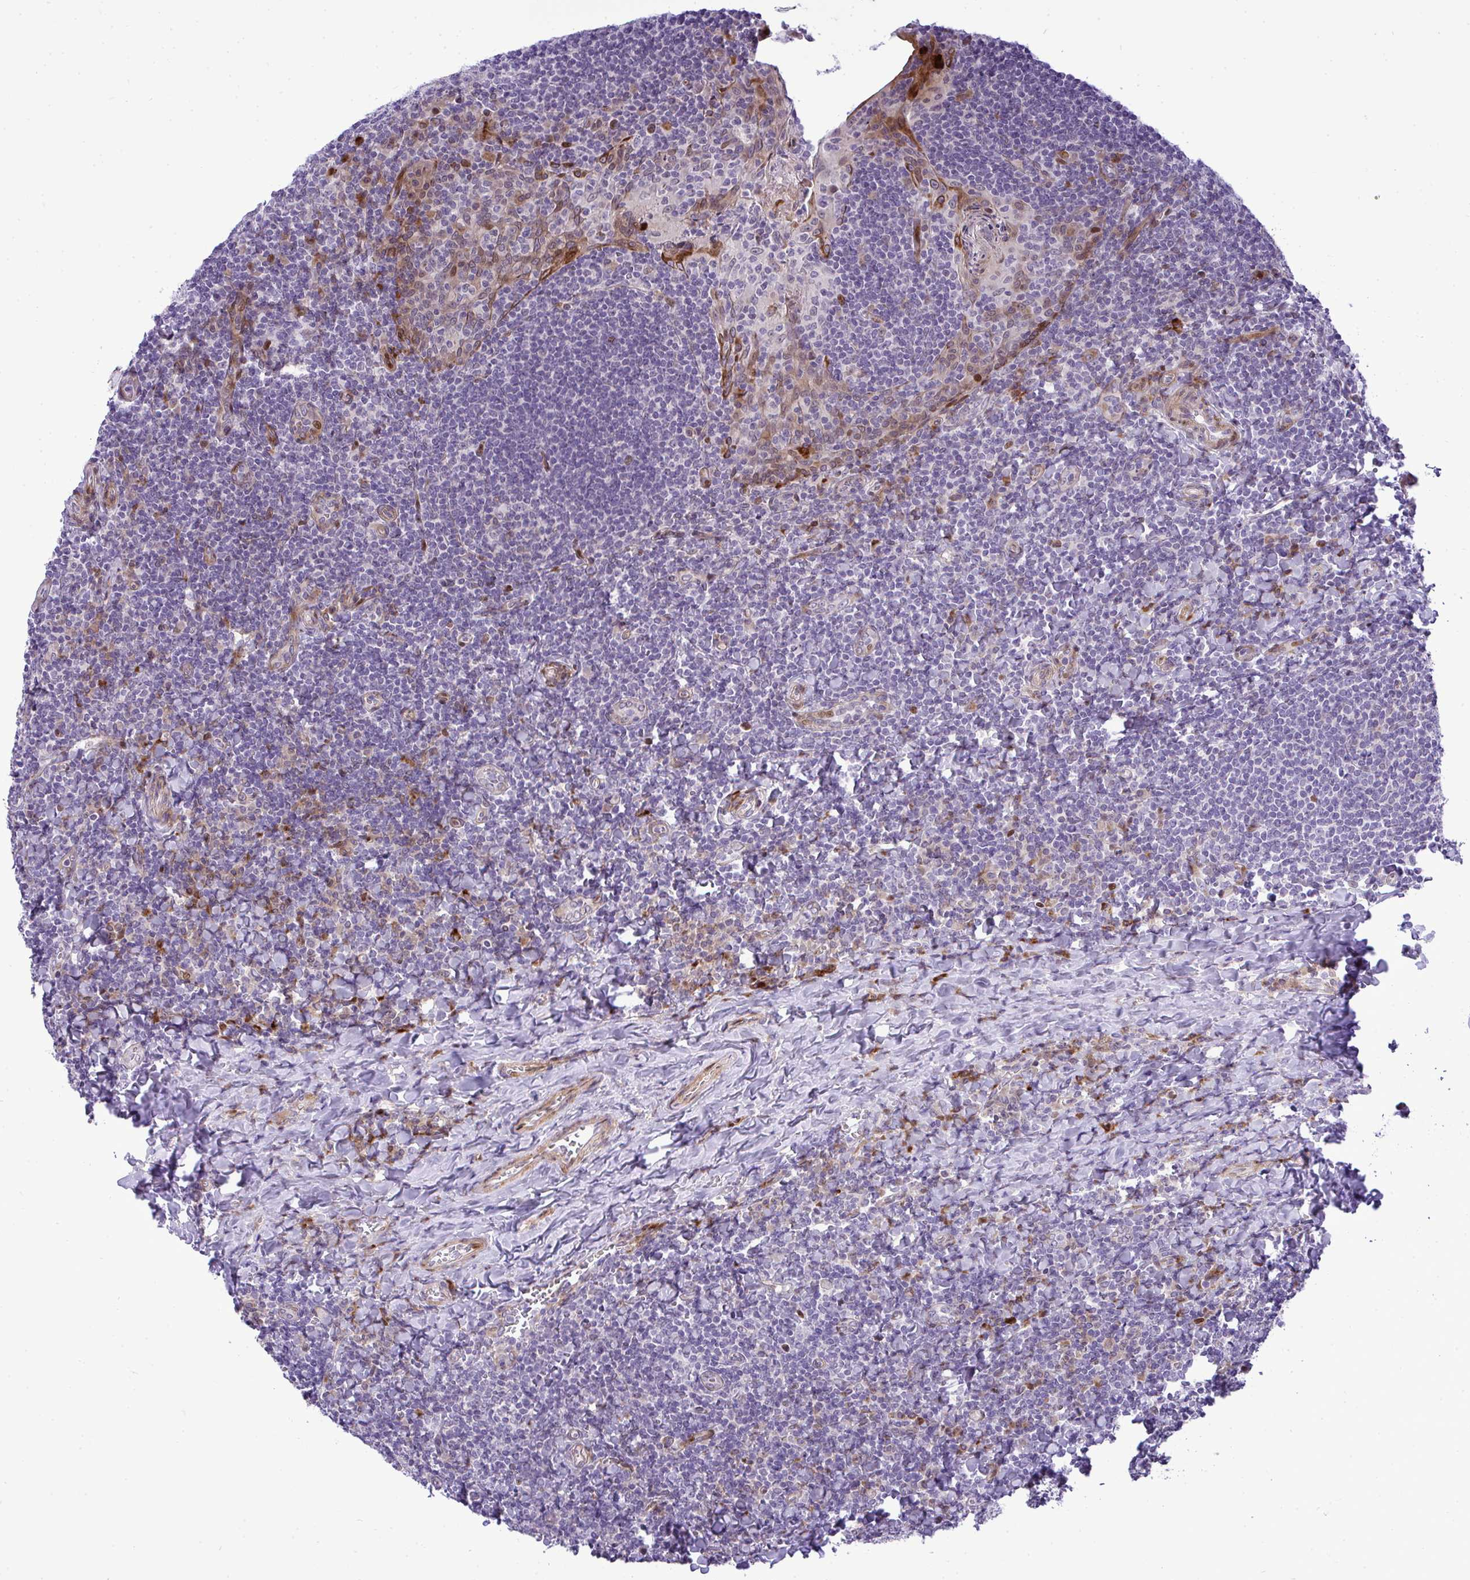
{"staining": {"intensity": "moderate", "quantity": "<25%", "location": "cytoplasmic/membranous"}, "tissue": "tonsil", "cell_type": "Germinal center cells", "image_type": "normal", "snomed": [{"axis": "morphology", "description": "Normal tissue, NOS"}, {"axis": "topography", "description": "Tonsil"}], "caption": "Protein positivity by immunohistochemistry shows moderate cytoplasmic/membranous staining in approximately <25% of germinal center cells in normal tonsil. The protein of interest is stained brown, and the nuclei are stained in blue (DAB (3,3'-diaminobenzidine) IHC with brightfield microscopy, high magnification).", "gene": "CASTOR2", "patient": {"sex": "male", "age": 17}}